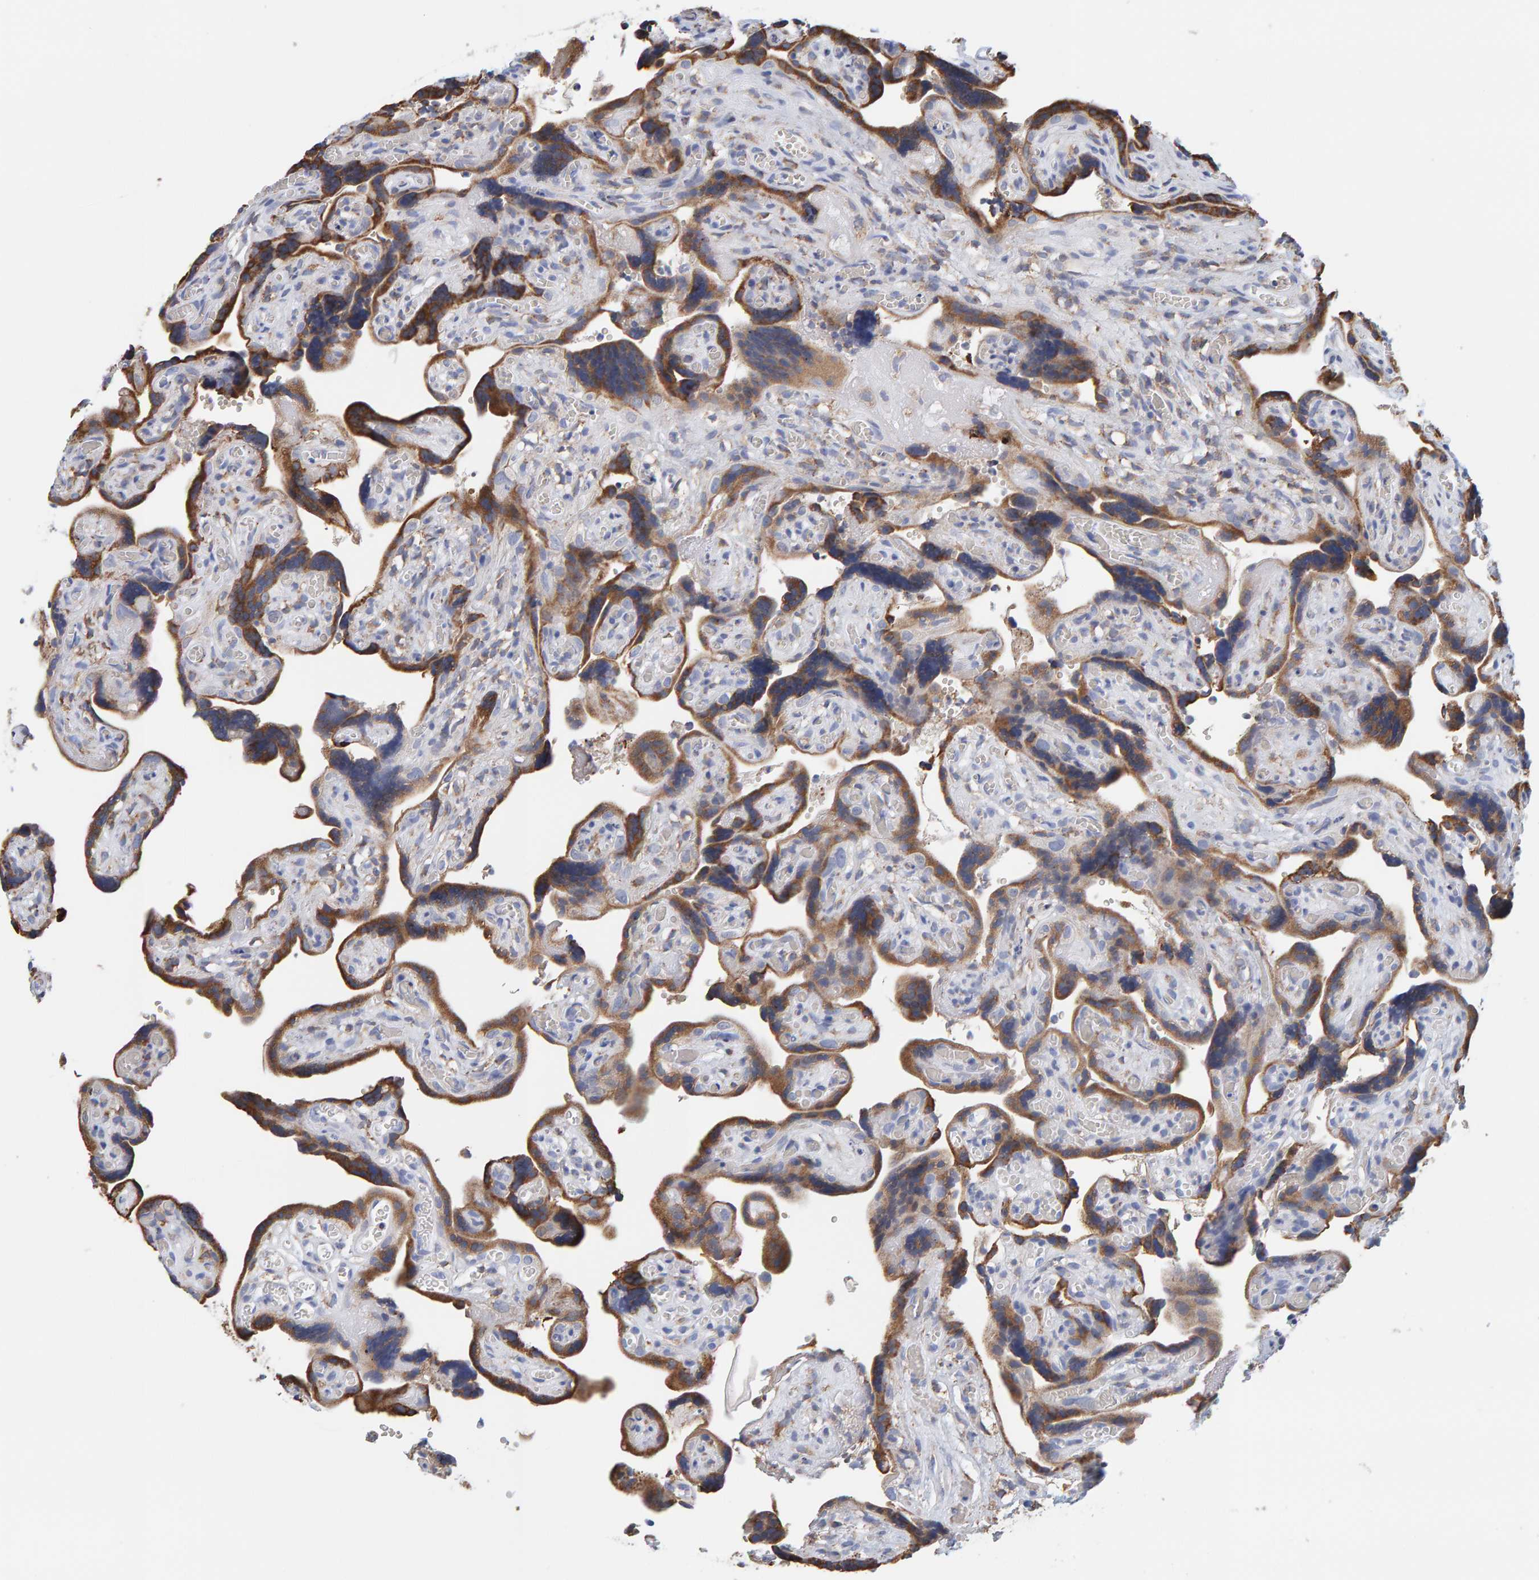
{"staining": {"intensity": "moderate", "quantity": ">75%", "location": "cytoplasmic/membranous"}, "tissue": "placenta", "cell_type": "Decidual cells", "image_type": "normal", "snomed": [{"axis": "morphology", "description": "Normal tissue, NOS"}, {"axis": "topography", "description": "Placenta"}], "caption": "Brown immunohistochemical staining in benign placenta displays moderate cytoplasmic/membranous expression in approximately >75% of decidual cells. (brown staining indicates protein expression, while blue staining denotes nuclei).", "gene": "SGPL1", "patient": {"sex": "female", "age": 30}}